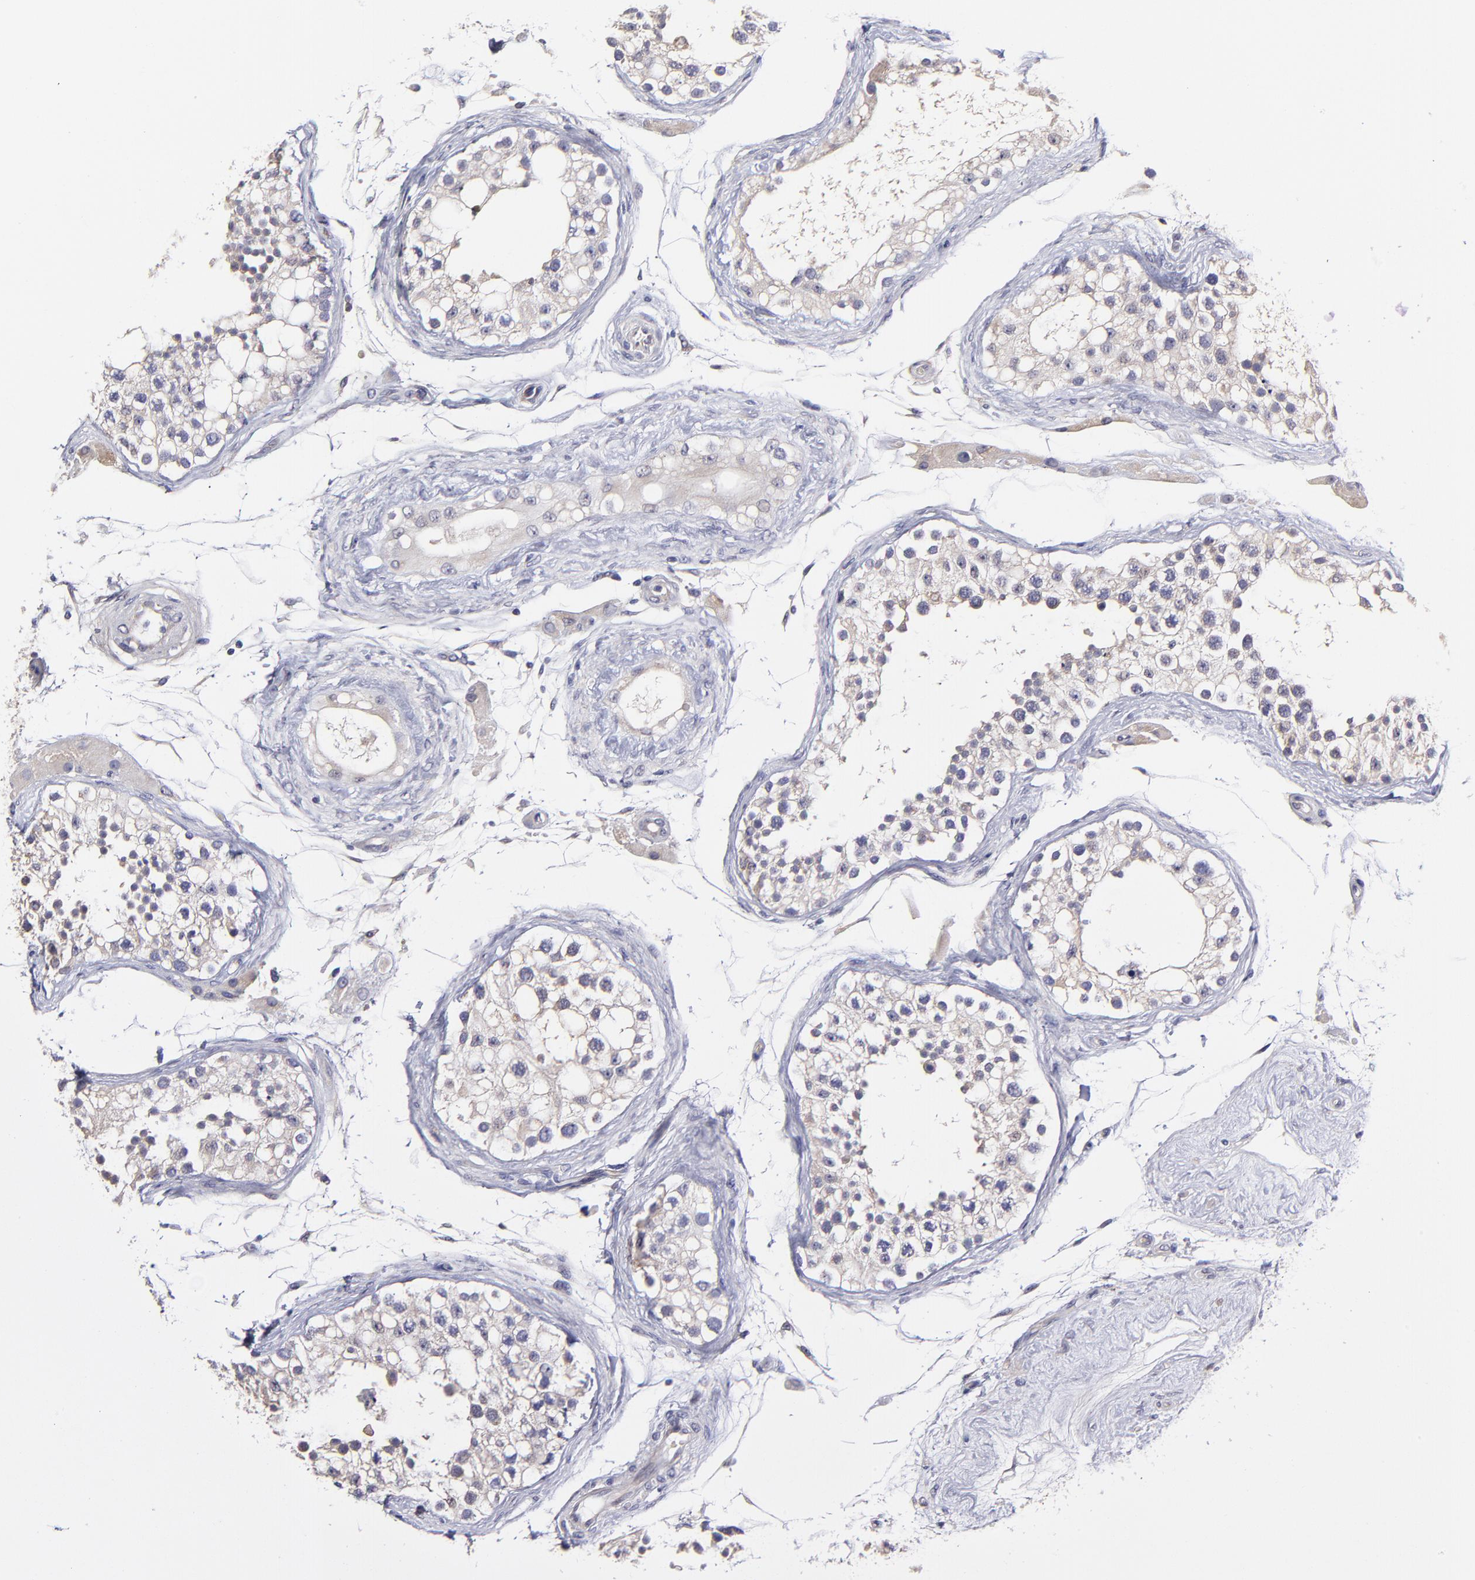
{"staining": {"intensity": "weak", "quantity": "<25%", "location": "cytoplasmic/membranous"}, "tissue": "testis", "cell_type": "Cells in seminiferous ducts", "image_type": "normal", "snomed": [{"axis": "morphology", "description": "Normal tissue, NOS"}, {"axis": "topography", "description": "Testis"}], "caption": "The immunohistochemistry (IHC) histopathology image has no significant staining in cells in seminiferous ducts of testis. (DAB immunohistochemistry, high magnification).", "gene": "BTG2", "patient": {"sex": "male", "age": 68}}